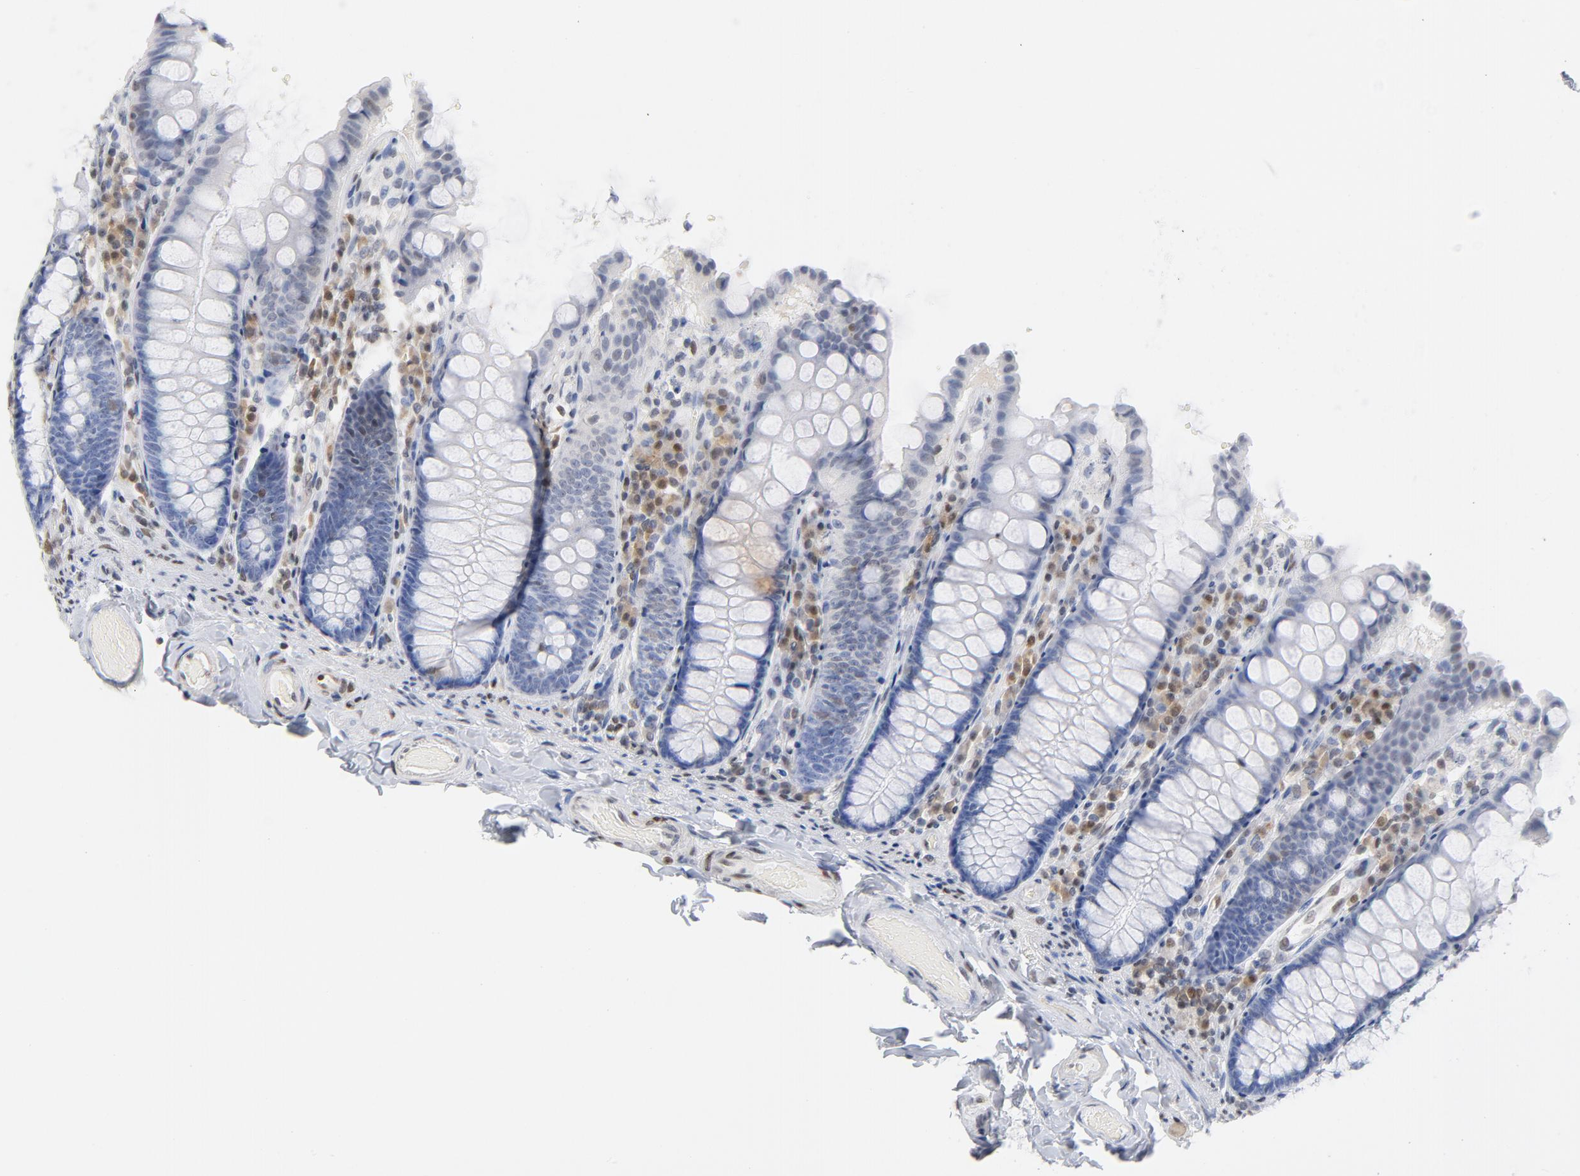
{"staining": {"intensity": "negative", "quantity": "none", "location": "none"}, "tissue": "colon", "cell_type": "Endothelial cells", "image_type": "normal", "snomed": [{"axis": "morphology", "description": "Normal tissue, NOS"}, {"axis": "topography", "description": "Colon"}], "caption": "High power microscopy image of an immunohistochemistry (IHC) micrograph of normal colon, revealing no significant expression in endothelial cells.", "gene": "CDKN1B", "patient": {"sex": "female", "age": 61}}